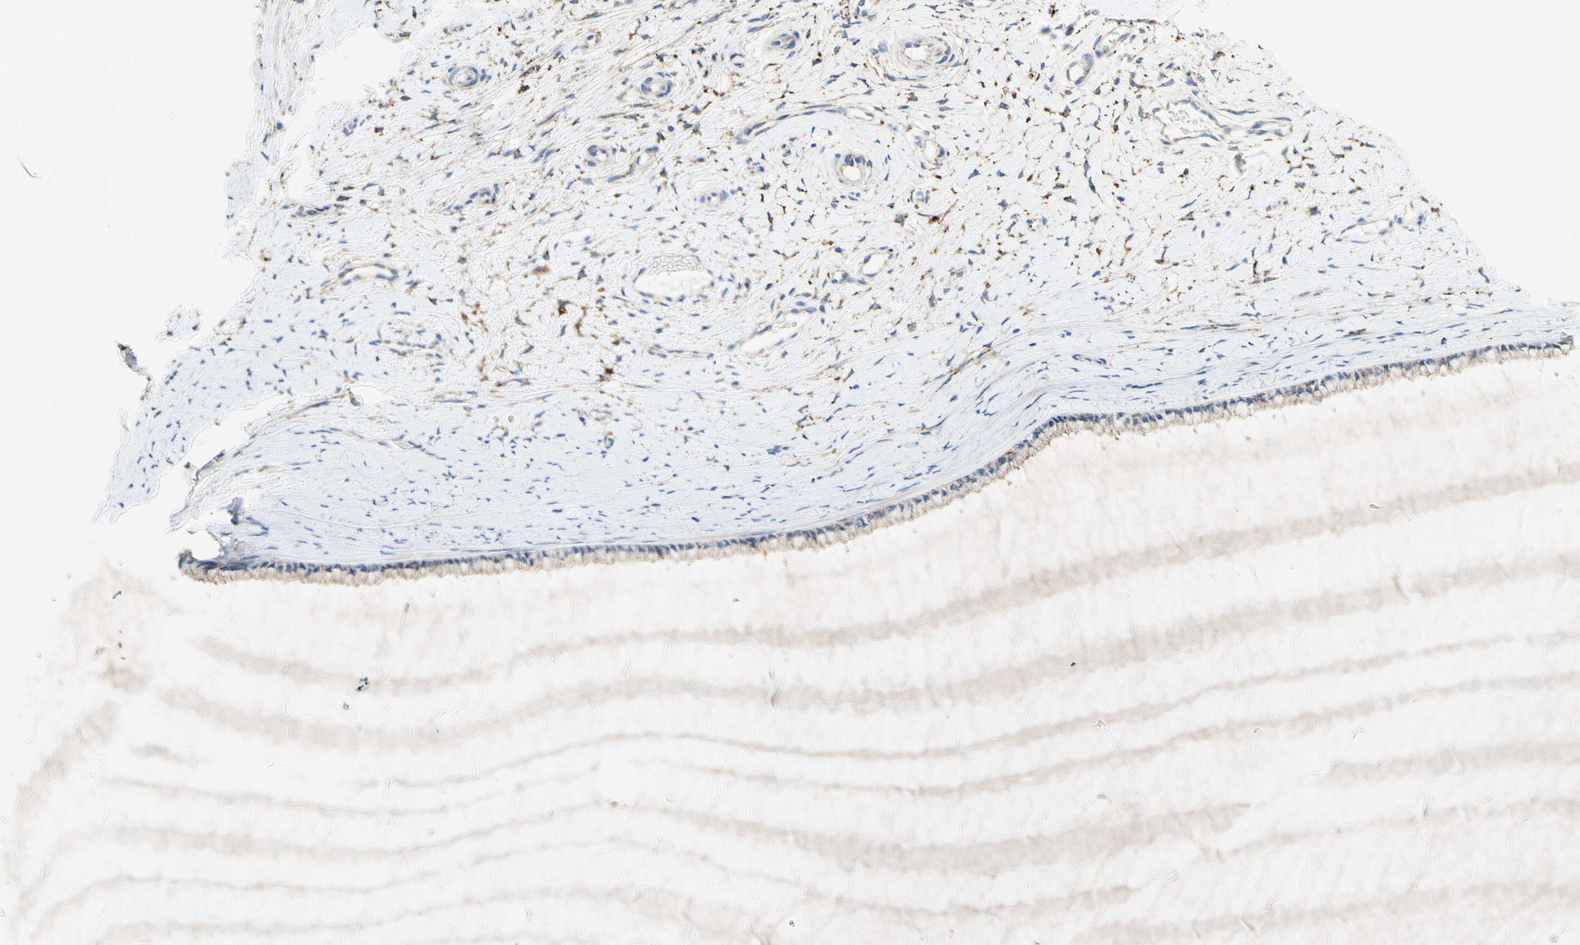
{"staining": {"intensity": "weak", "quantity": ">75%", "location": "cytoplasmic/membranous"}, "tissue": "cervix", "cell_type": "Glandular cells", "image_type": "normal", "snomed": [{"axis": "morphology", "description": "Normal tissue, NOS"}, {"axis": "topography", "description": "Cervix"}], "caption": "A brown stain highlights weak cytoplasmic/membranous expression of a protein in glandular cells of benign human cervix.", "gene": "URB2", "patient": {"sex": "female", "age": 39}}